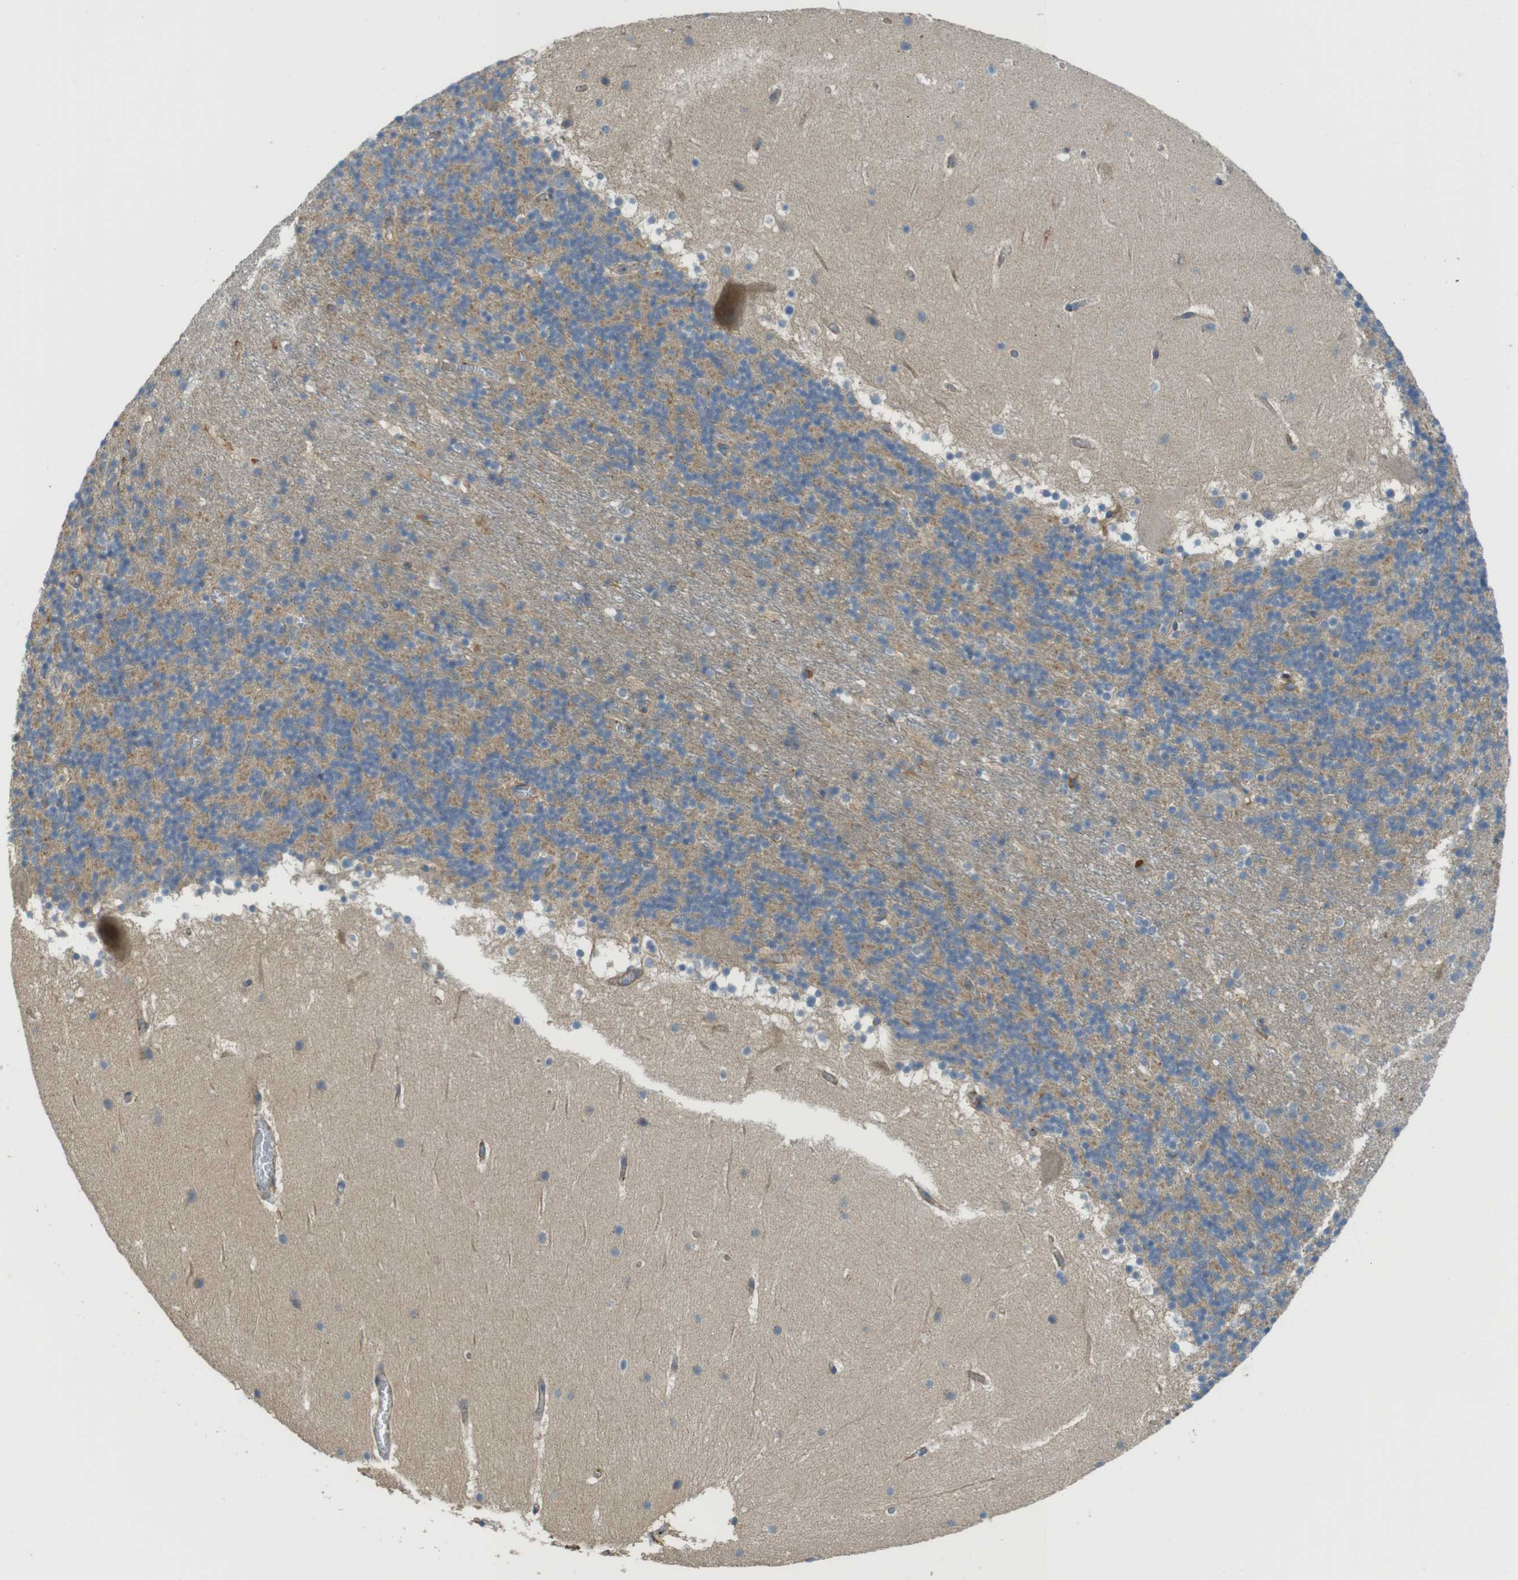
{"staining": {"intensity": "moderate", "quantity": "25%-75%", "location": "cytoplasmic/membranous"}, "tissue": "cerebellum", "cell_type": "Cells in granular layer", "image_type": "normal", "snomed": [{"axis": "morphology", "description": "Normal tissue, NOS"}, {"axis": "topography", "description": "Cerebellum"}], "caption": "Cerebellum stained with immunohistochemistry (IHC) demonstrates moderate cytoplasmic/membranous staining in about 25%-75% of cells in granular layer.", "gene": "ABHD15", "patient": {"sex": "male", "age": 45}}